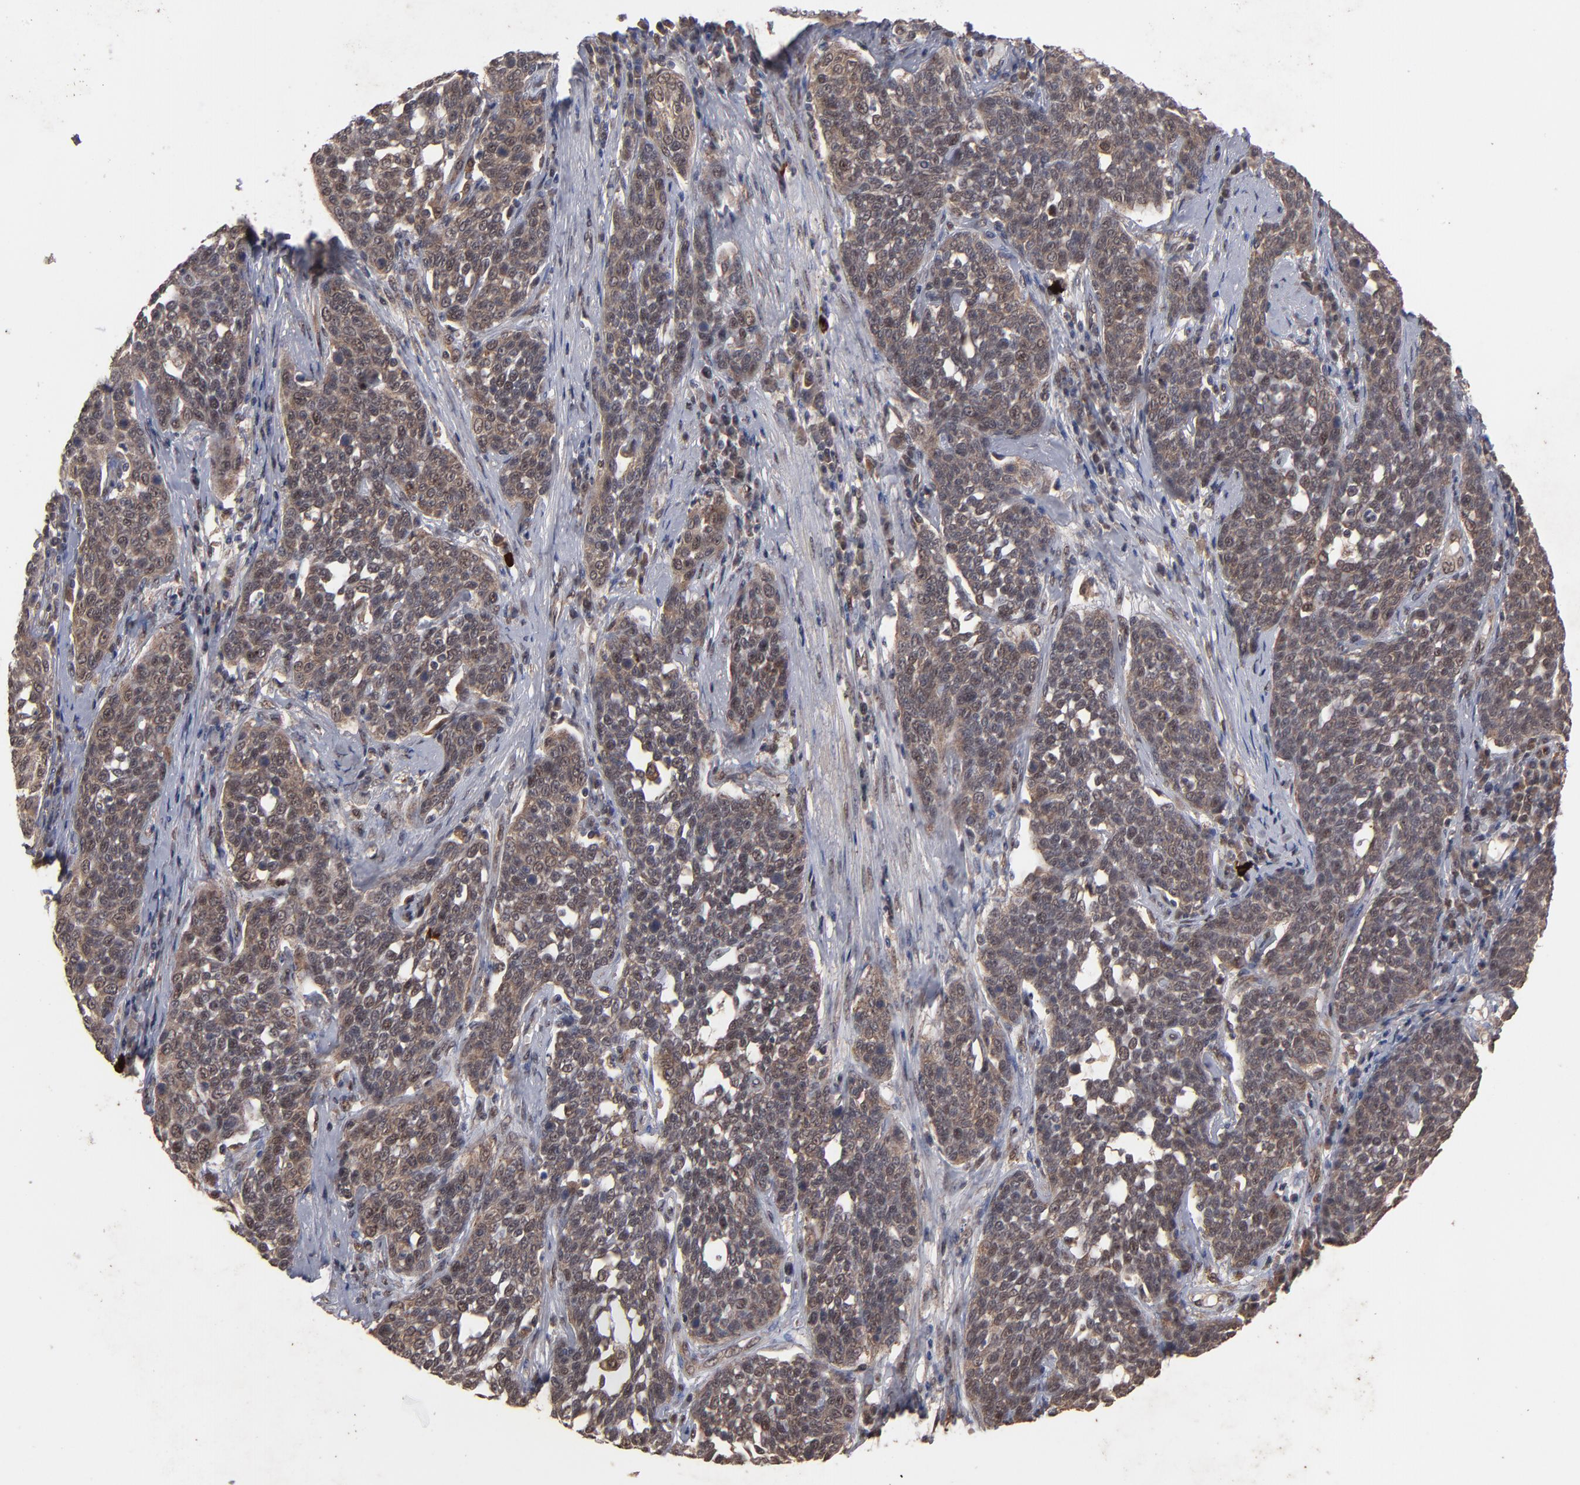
{"staining": {"intensity": "weak", "quantity": "<25%", "location": "nuclear"}, "tissue": "cervical cancer", "cell_type": "Tumor cells", "image_type": "cancer", "snomed": [{"axis": "morphology", "description": "Squamous cell carcinoma, NOS"}, {"axis": "topography", "description": "Cervix"}], "caption": "High power microscopy image of an IHC photomicrograph of cervical cancer (squamous cell carcinoma), revealing no significant positivity in tumor cells.", "gene": "HUWE1", "patient": {"sex": "female", "age": 34}}